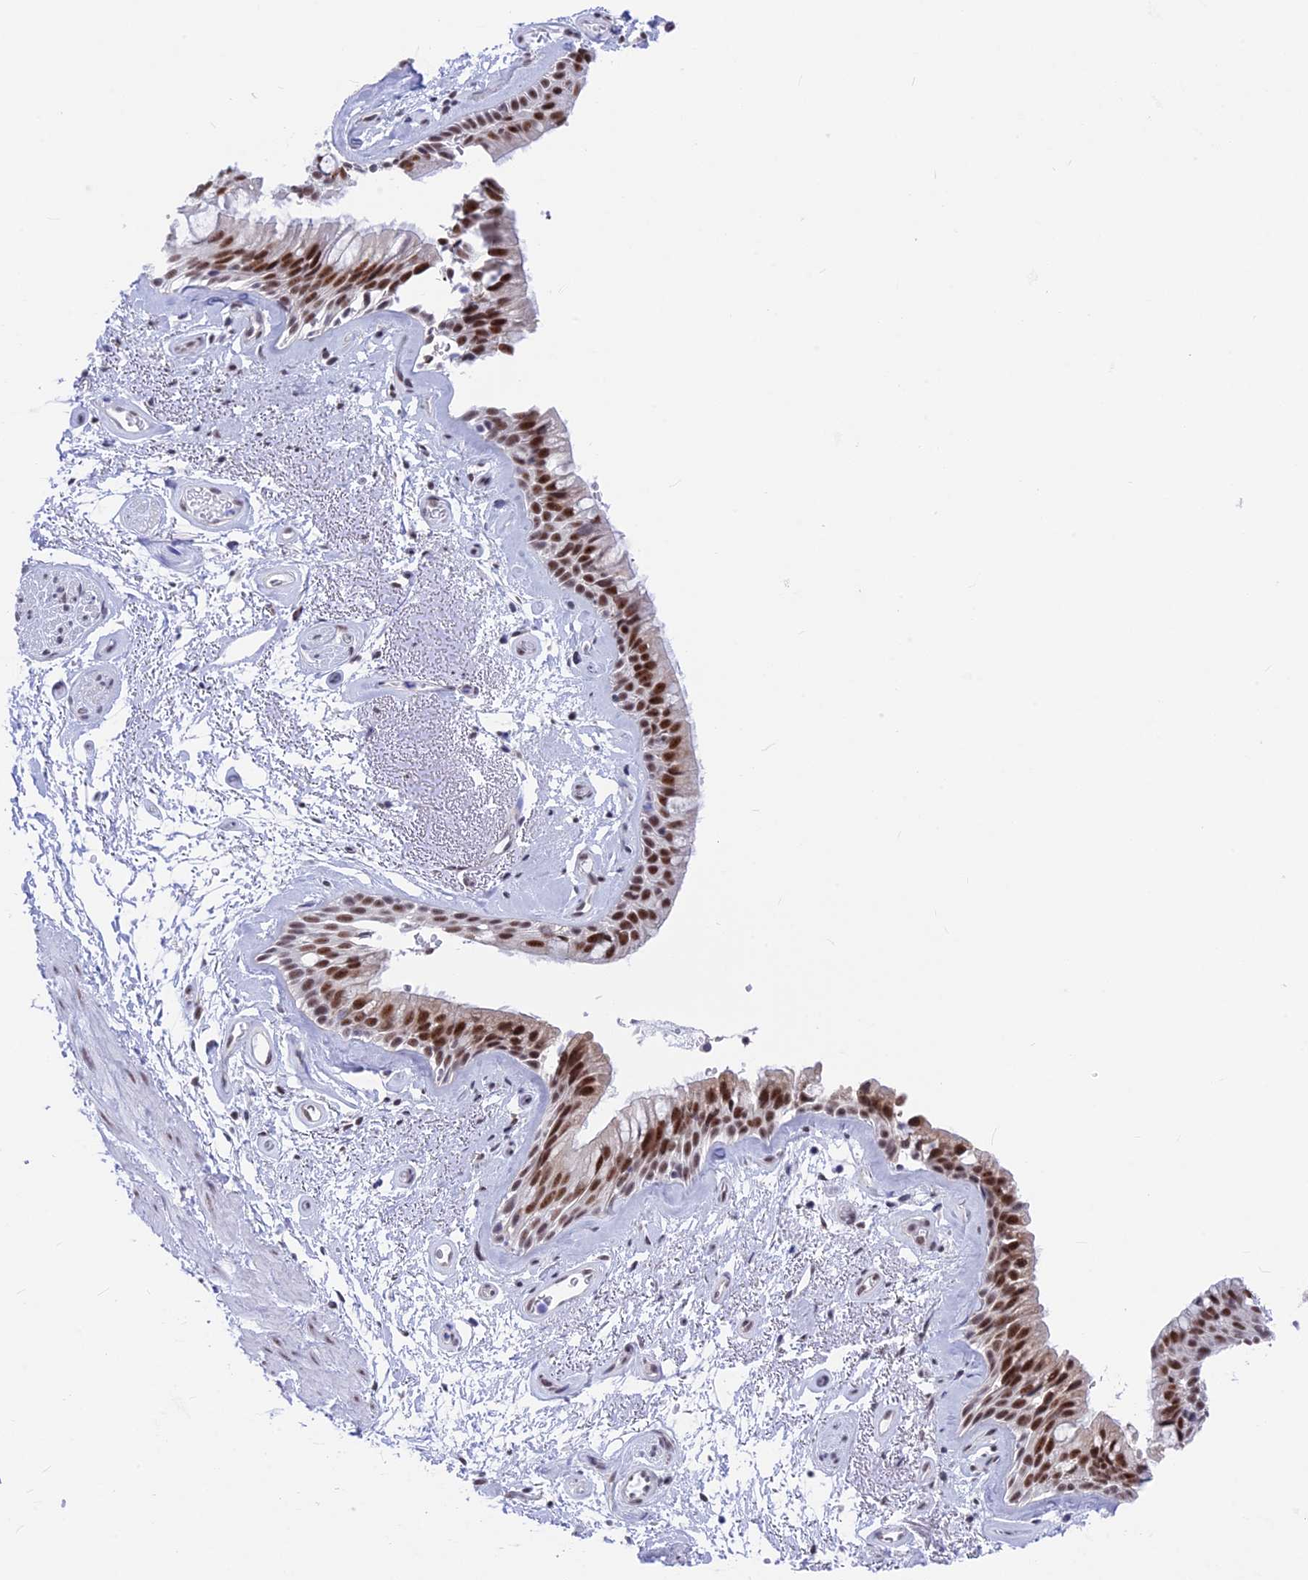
{"staining": {"intensity": "moderate", "quantity": ">75%", "location": "nuclear"}, "tissue": "bronchus", "cell_type": "Respiratory epithelial cells", "image_type": "normal", "snomed": [{"axis": "morphology", "description": "Normal tissue, NOS"}, {"axis": "topography", "description": "Cartilage tissue"}, {"axis": "topography", "description": "Bronchus"}], "caption": "A medium amount of moderate nuclear positivity is appreciated in about >75% of respiratory epithelial cells in benign bronchus.", "gene": "SRSF5", "patient": {"sex": "female", "age": 66}}